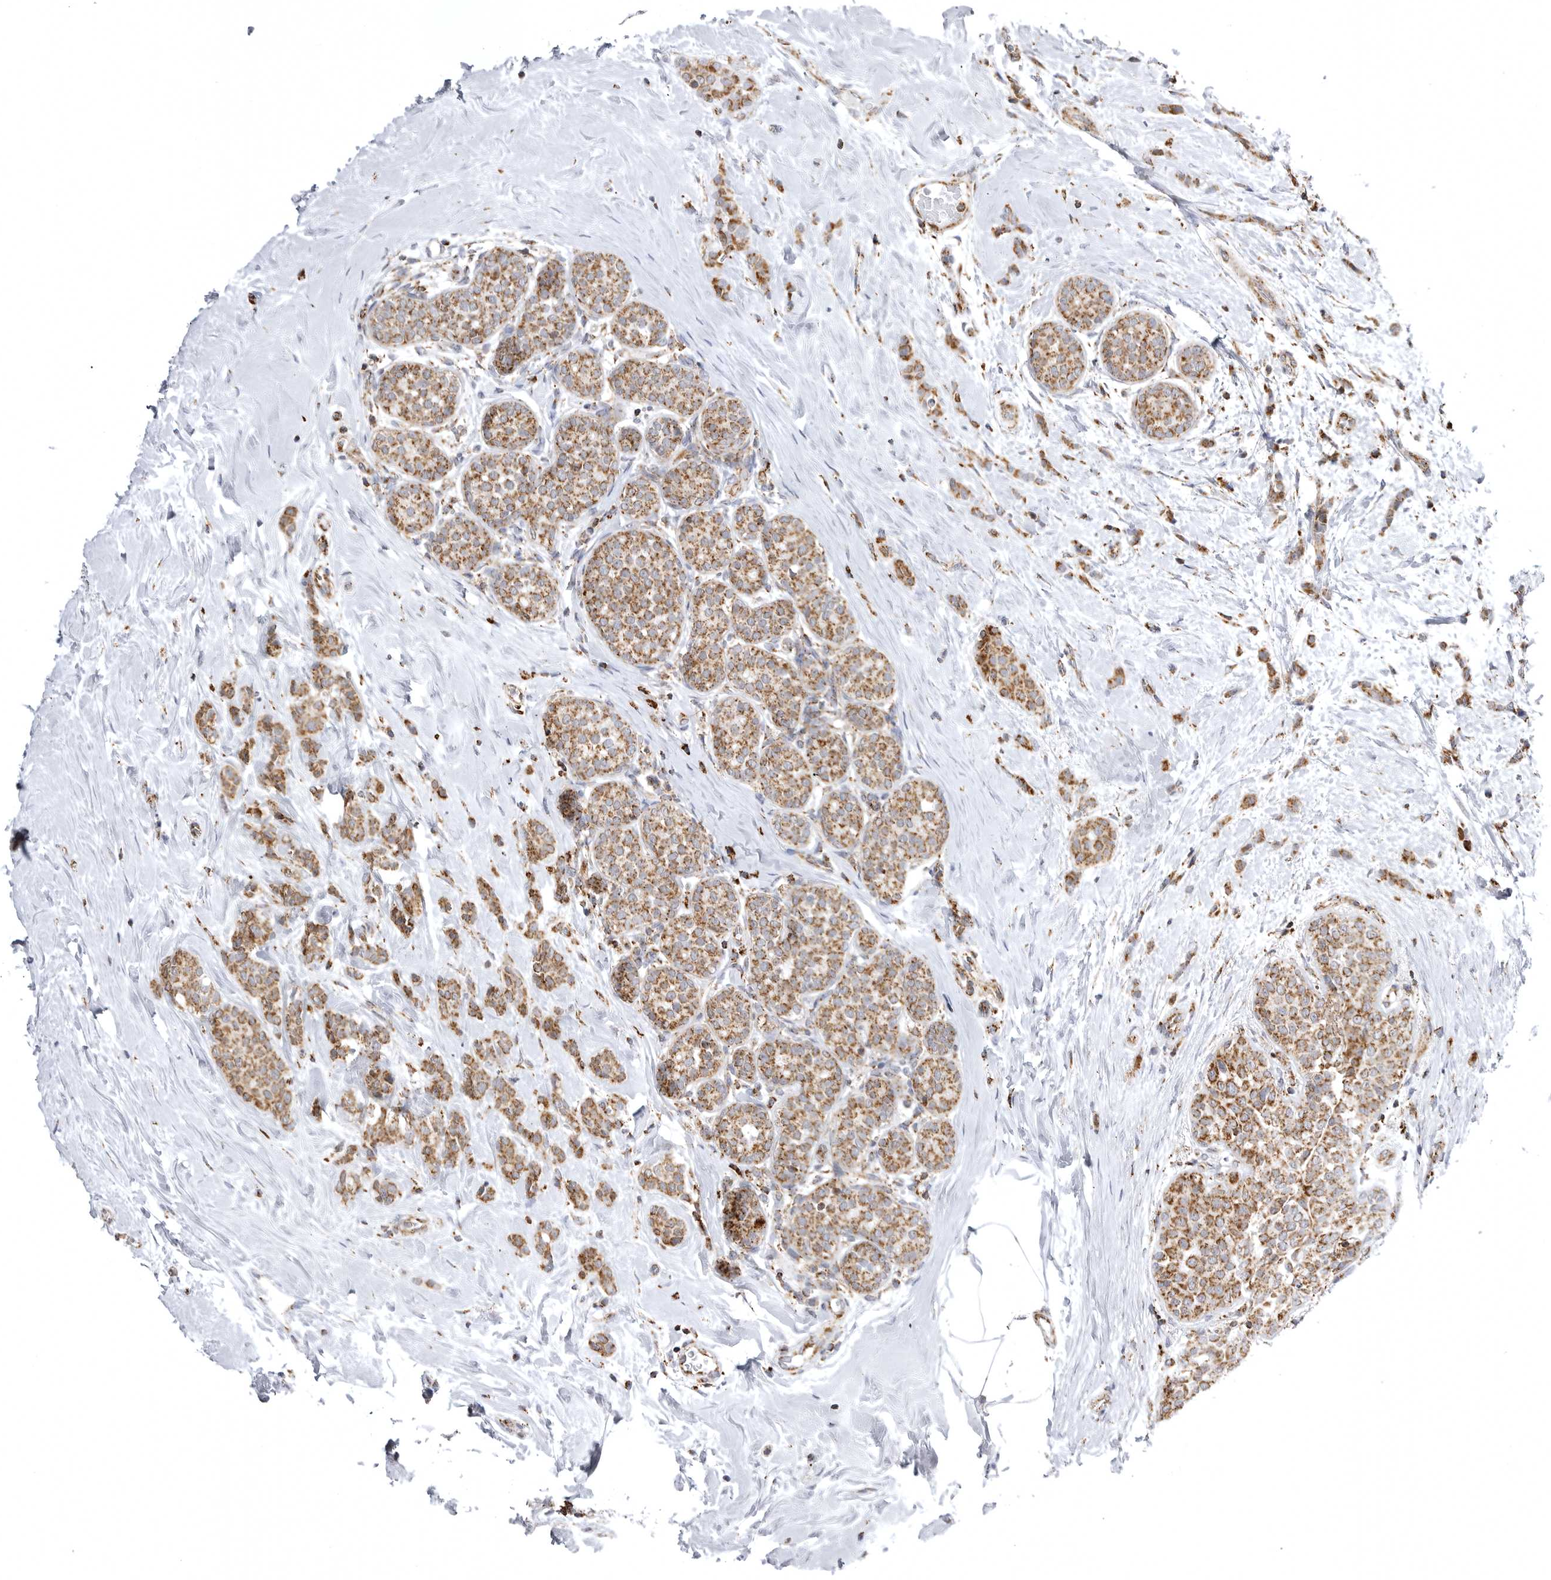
{"staining": {"intensity": "moderate", "quantity": ">75%", "location": "cytoplasmic/membranous"}, "tissue": "breast cancer", "cell_type": "Tumor cells", "image_type": "cancer", "snomed": [{"axis": "morphology", "description": "Lobular carcinoma, in situ"}, {"axis": "morphology", "description": "Lobular carcinoma"}, {"axis": "topography", "description": "Breast"}], "caption": "Protein expression analysis of breast cancer (lobular carcinoma) displays moderate cytoplasmic/membranous expression in about >75% of tumor cells.", "gene": "TUFM", "patient": {"sex": "female", "age": 41}}